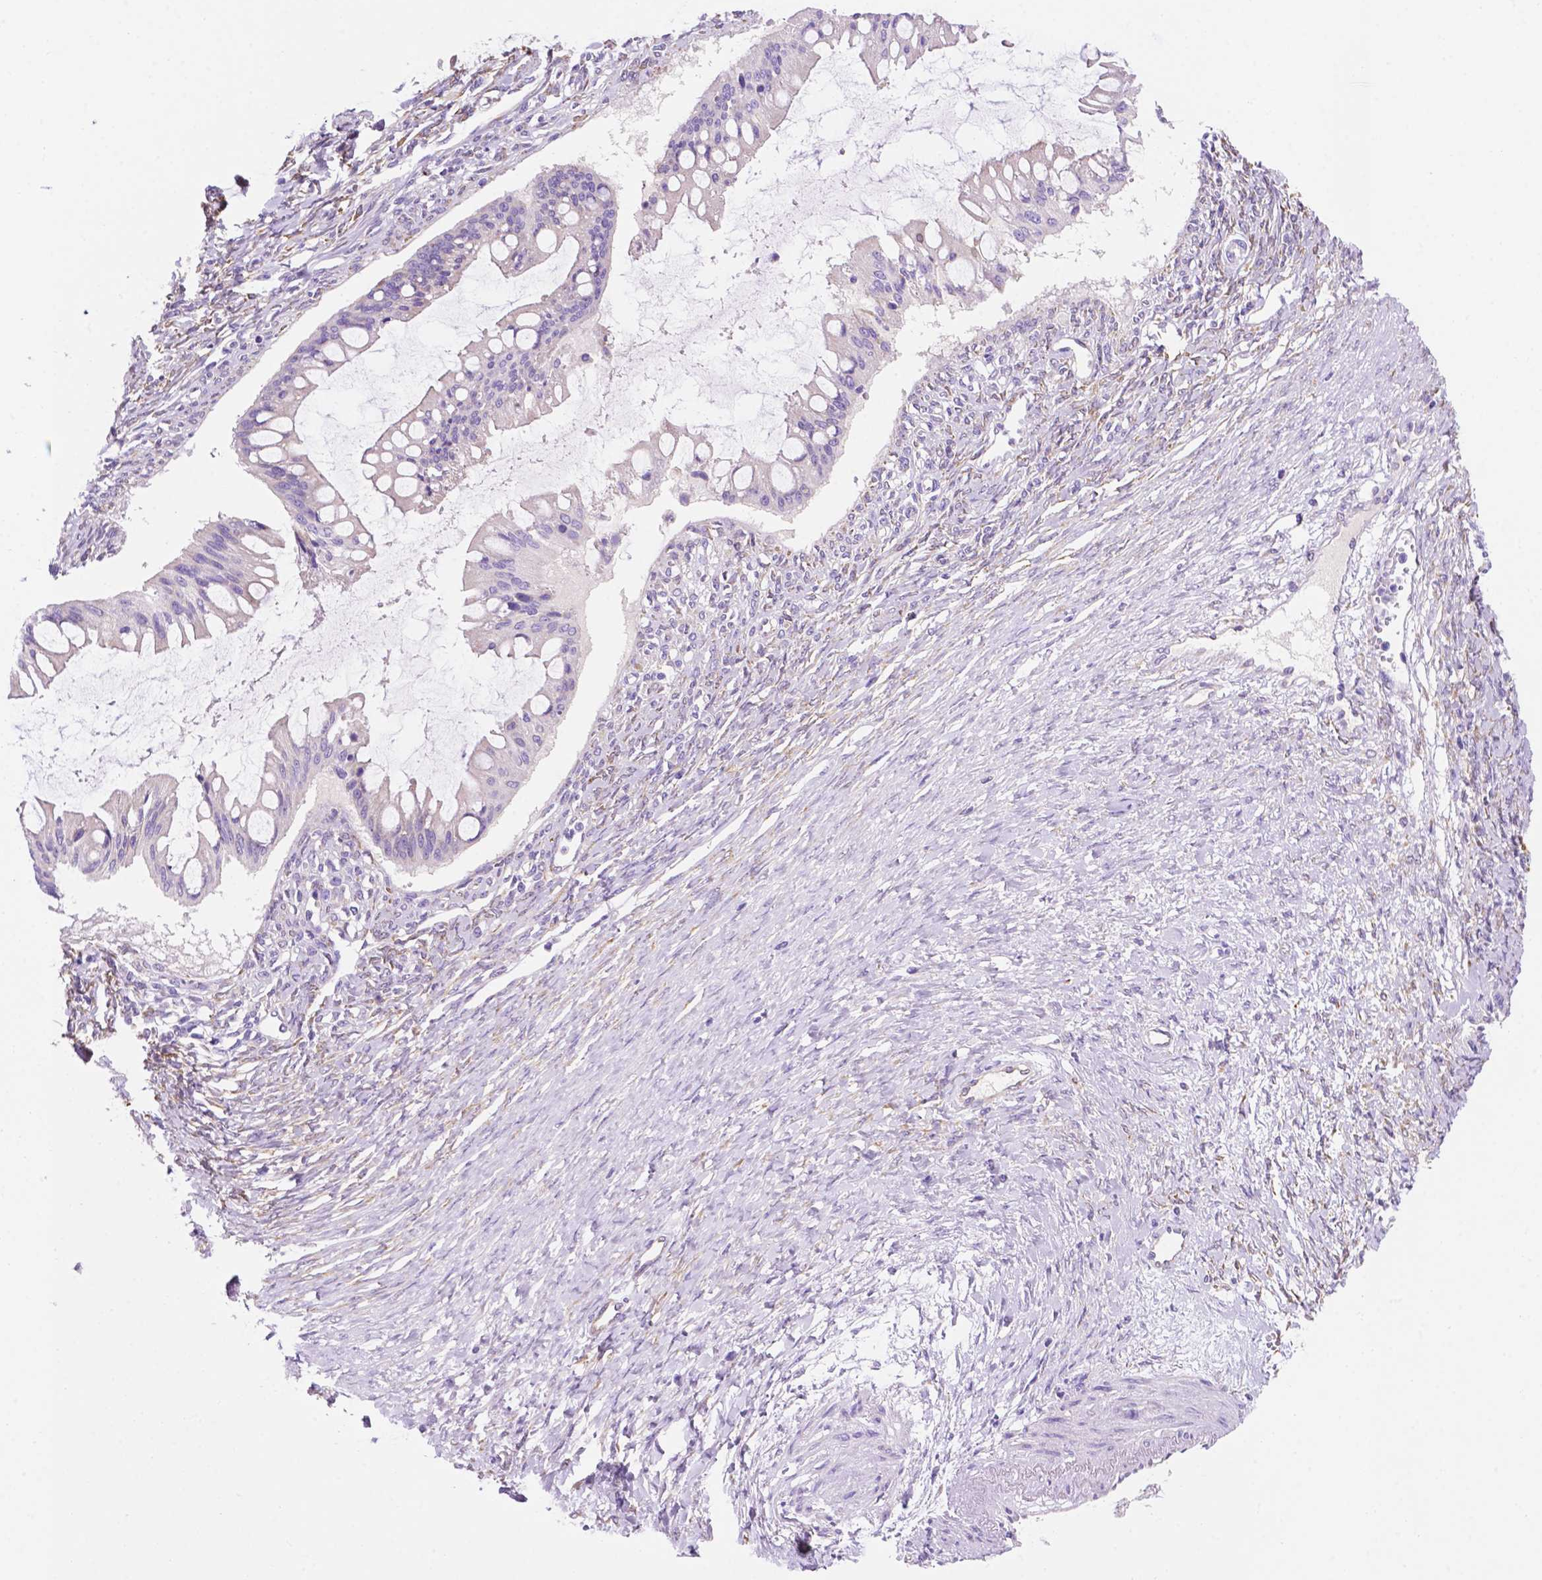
{"staining": {"intensity": "negative", "quantity": "none", "location": "none"}, "tissue": "ovarian cancer", "cell_type": "Tumor cells", "image_type": "cancer", "snomed": [{"axis": "morphology", "description": "Cystadenocarcinoma, mucinous, NOS"}, {"axis": "topography", "description": "Ovary"}], "caption": "Mucinous cystadenocarcinoma (ovarian) was stained to show a protein in brown. There is no significant staining in tumor cells. The staining was performed using DAB to visualize the protein expression in brown, while the nuclei were stained in blue with hematoxylin (Magnification: 20x).", "gene": "CEACAM7", "patient": {"sex": "female", "age": 73}}